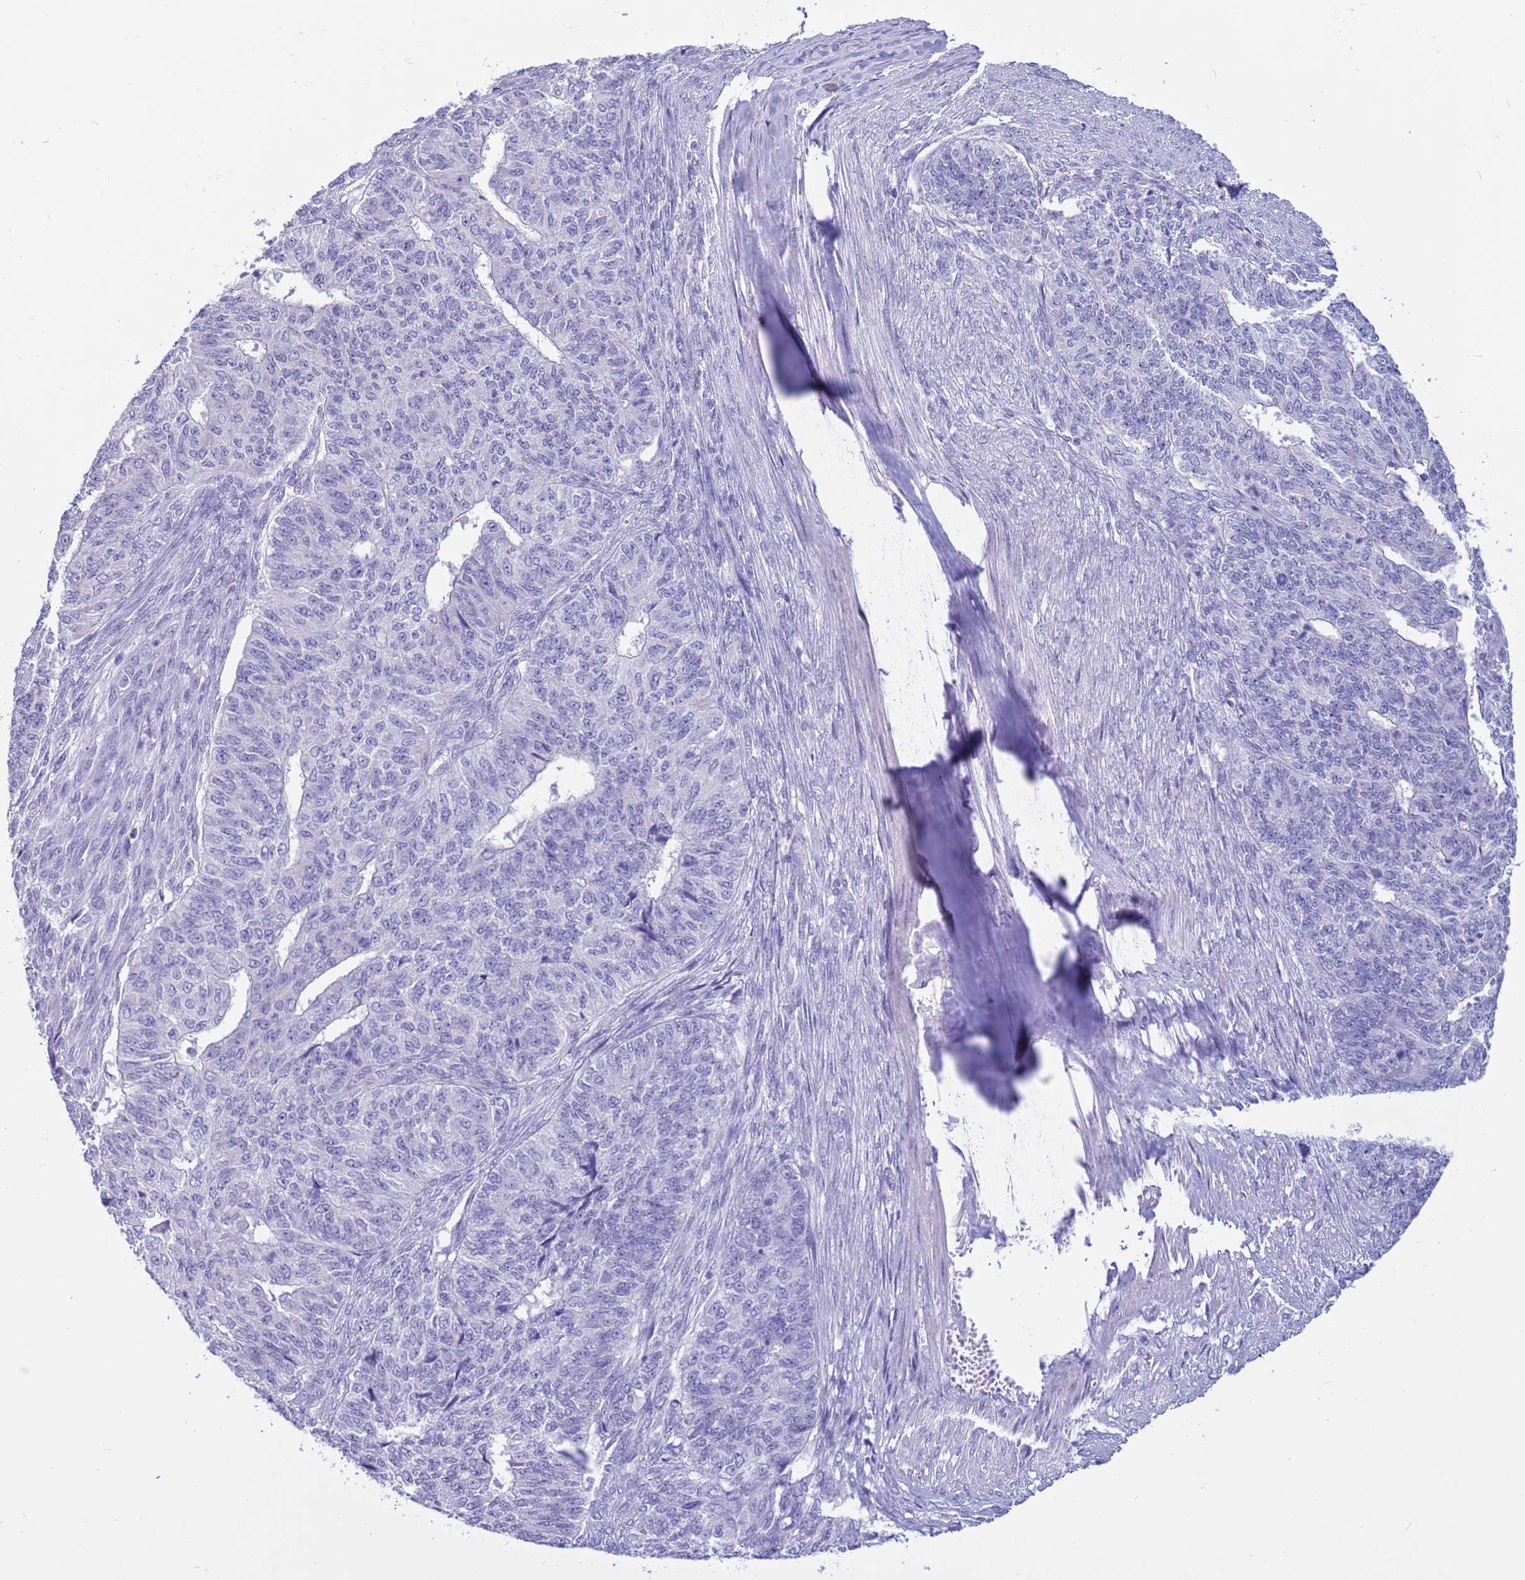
{"staining": {"intensity": "negative", "quantity": "none", "location": "none"}, "tissue": "endometrial cancer", "cell_type": "Tumor cells", "image_type": "cancer", "snomed": [{"axis": "morphology", "description": "Adenocarcinoma, NOS"}, {"axis": "topography", "description": "Endometrium"}], "caption": "A histopathology image of adenocarcinoma (endometrial) stained for a protein exhibits no brown staining in tumor cells.", "gene": "PDE10A", "patient": {"sex": "female", "age": 32}}